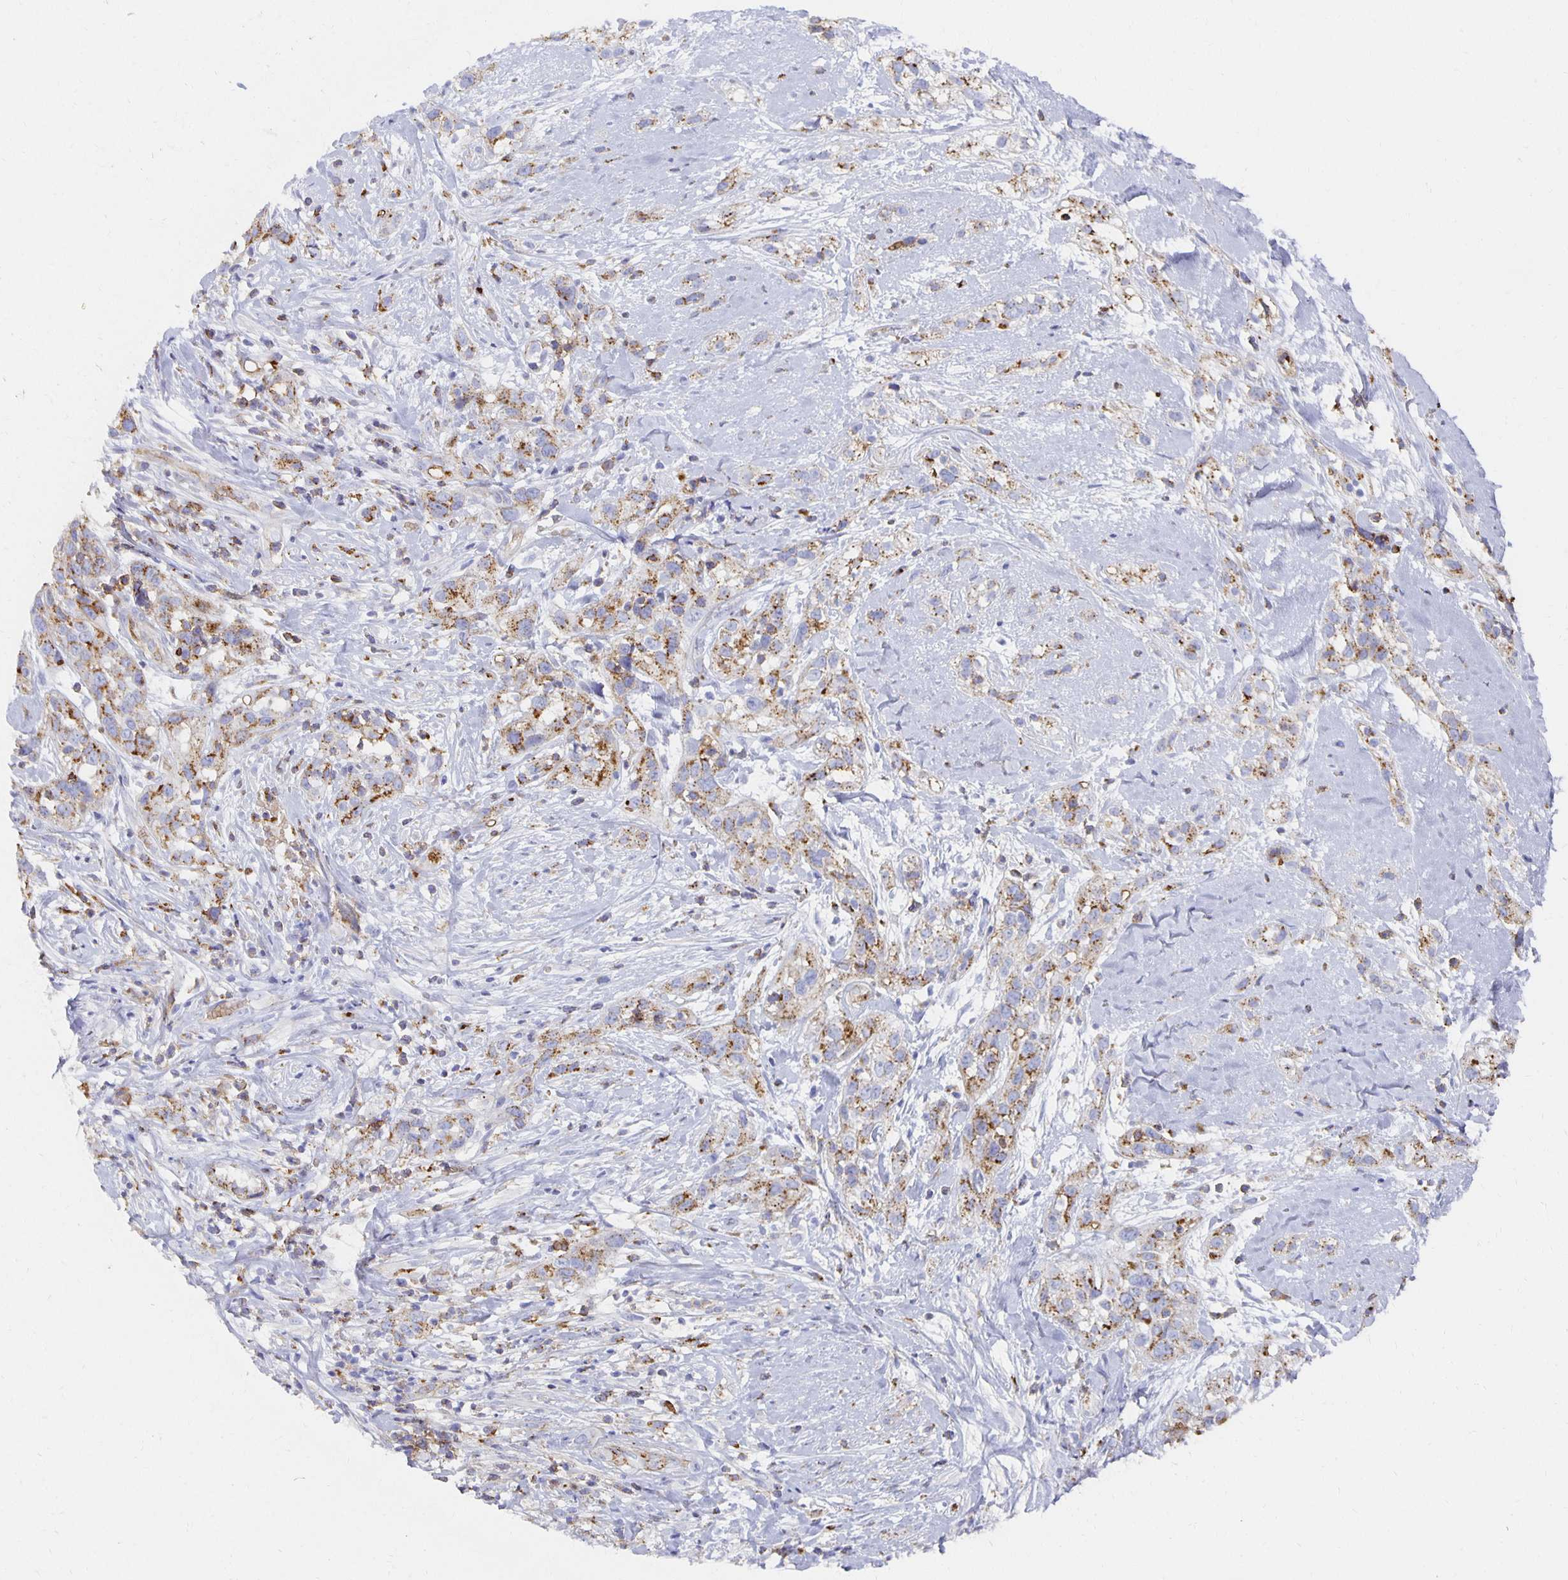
{"staining": {"intensity": "moderate", "quantity": ">75%", "location": "cytoplasmic/membranous"}, "tissue": "skin cancer", "cell_type": "Tumor cells", "image_type": "cancer", "snomed": [{"axis": "morphology", "description": "Squamous cell carcinoma, NOS"}, {"axis": "topography", "description": "Skin"}], "caption": "Immunohistochemistry staining of skin squamous cell carcinoma, which exhibits medium levels of moderate cytoplasmic/membranous positivity in about >75% of tumor cells indicating moderate cytoplasmic/membranous protein expression. The staining was performed using DAB (3,3'-diaminobenzidine) (brown) for protein detection and nuclei were counterstained in hematoxylin (blue).", "gene": "TAAR1", "patient": {"sex": "male", "age": 82}}